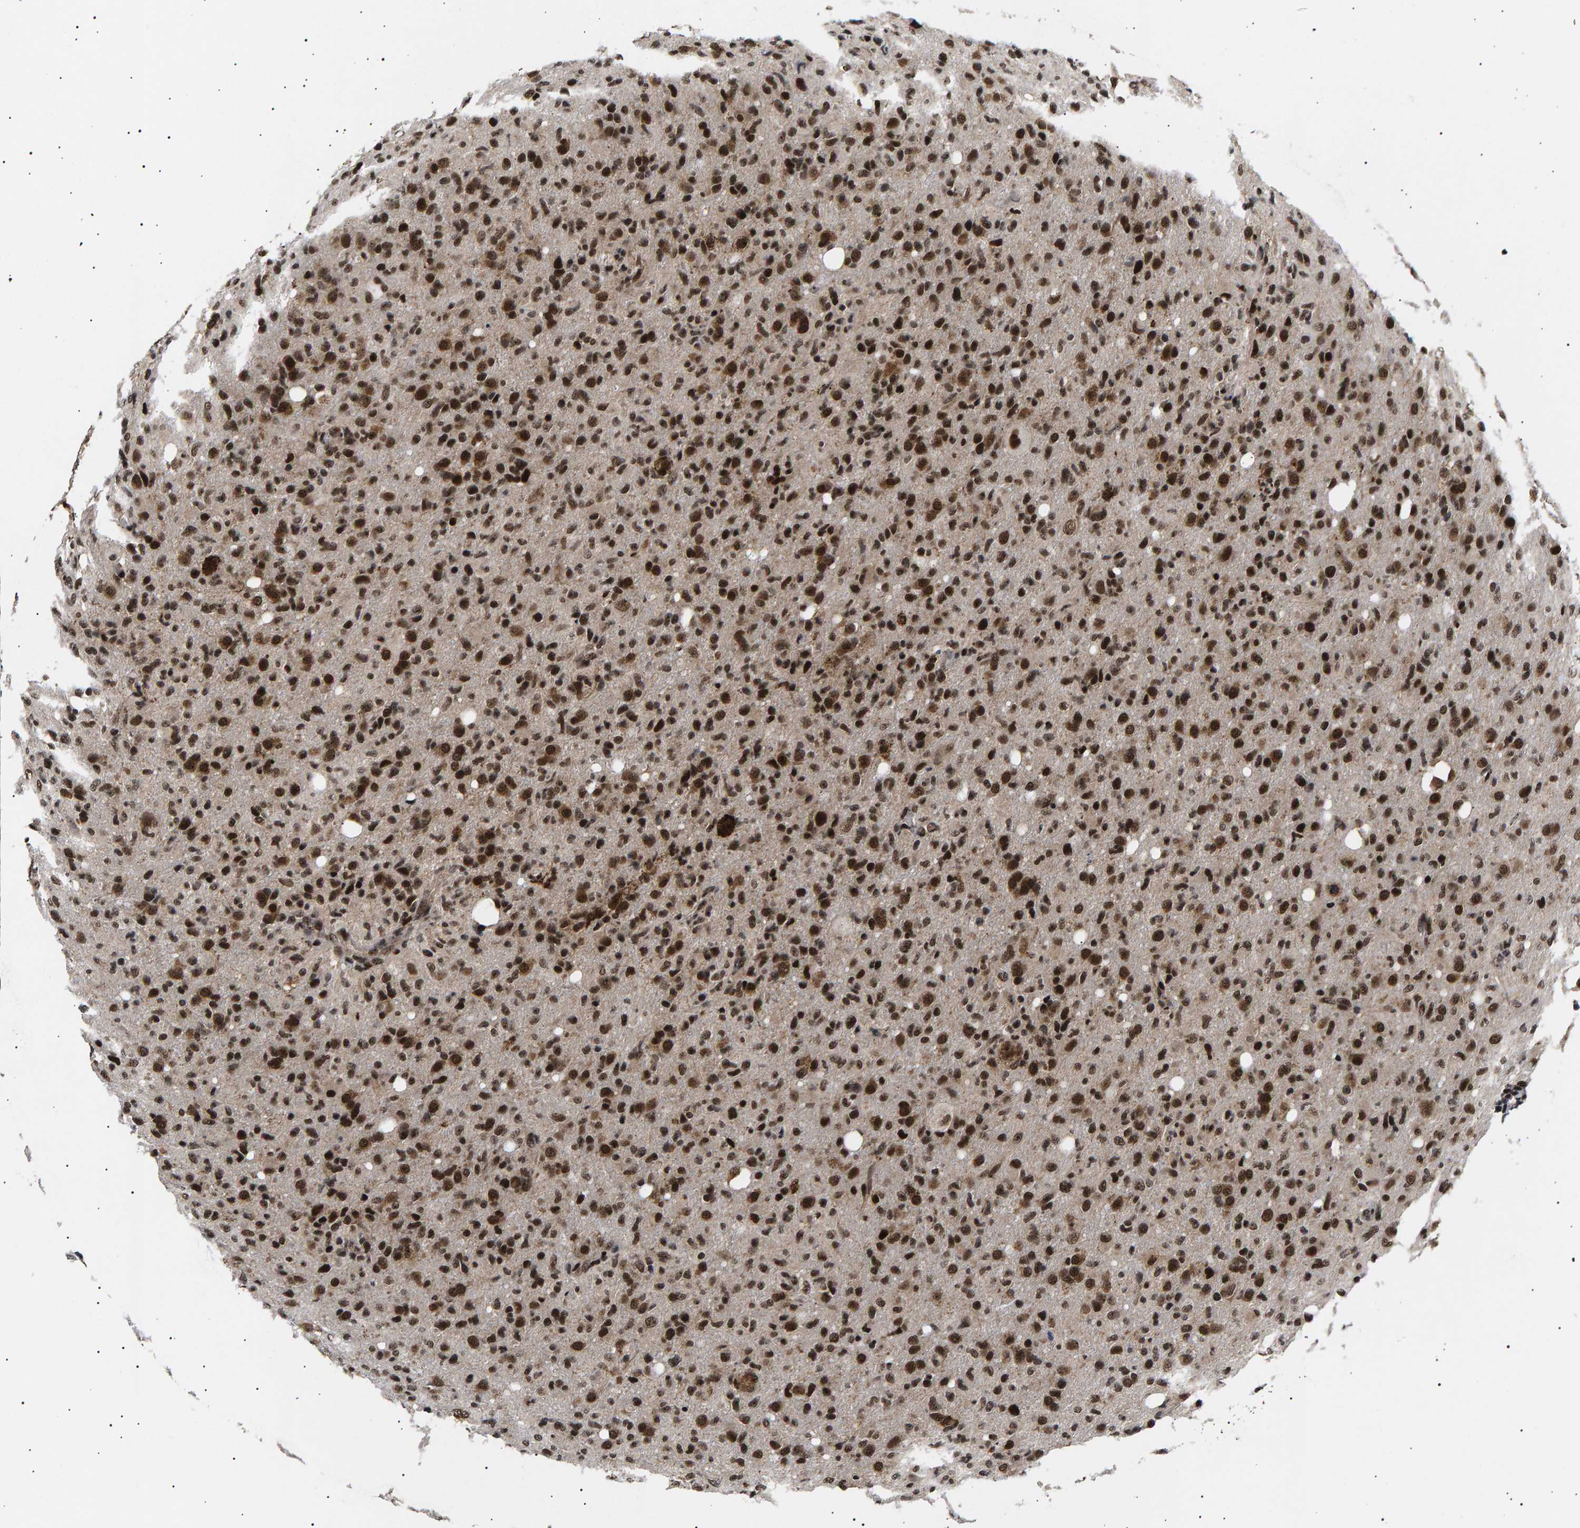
{"staining": {"intensity": "strong", "quantity": ">75%", "location": "nuclear"}, "tissue": "glioma", "cell_type": "Tumor cells", "image_type": "cancer", "snomed": [{"axis": "morphology", "description": "Glioma, malignant, High grade"}, {"axis": "topography", "description": "Brain"}], "caption": "Human malignant glioma (high-grade) stained with a protein marker demonstrates strong staining in tumor cells.", "gene": "ANKRD40", "patient": {"sex": "female", "age": 57}}